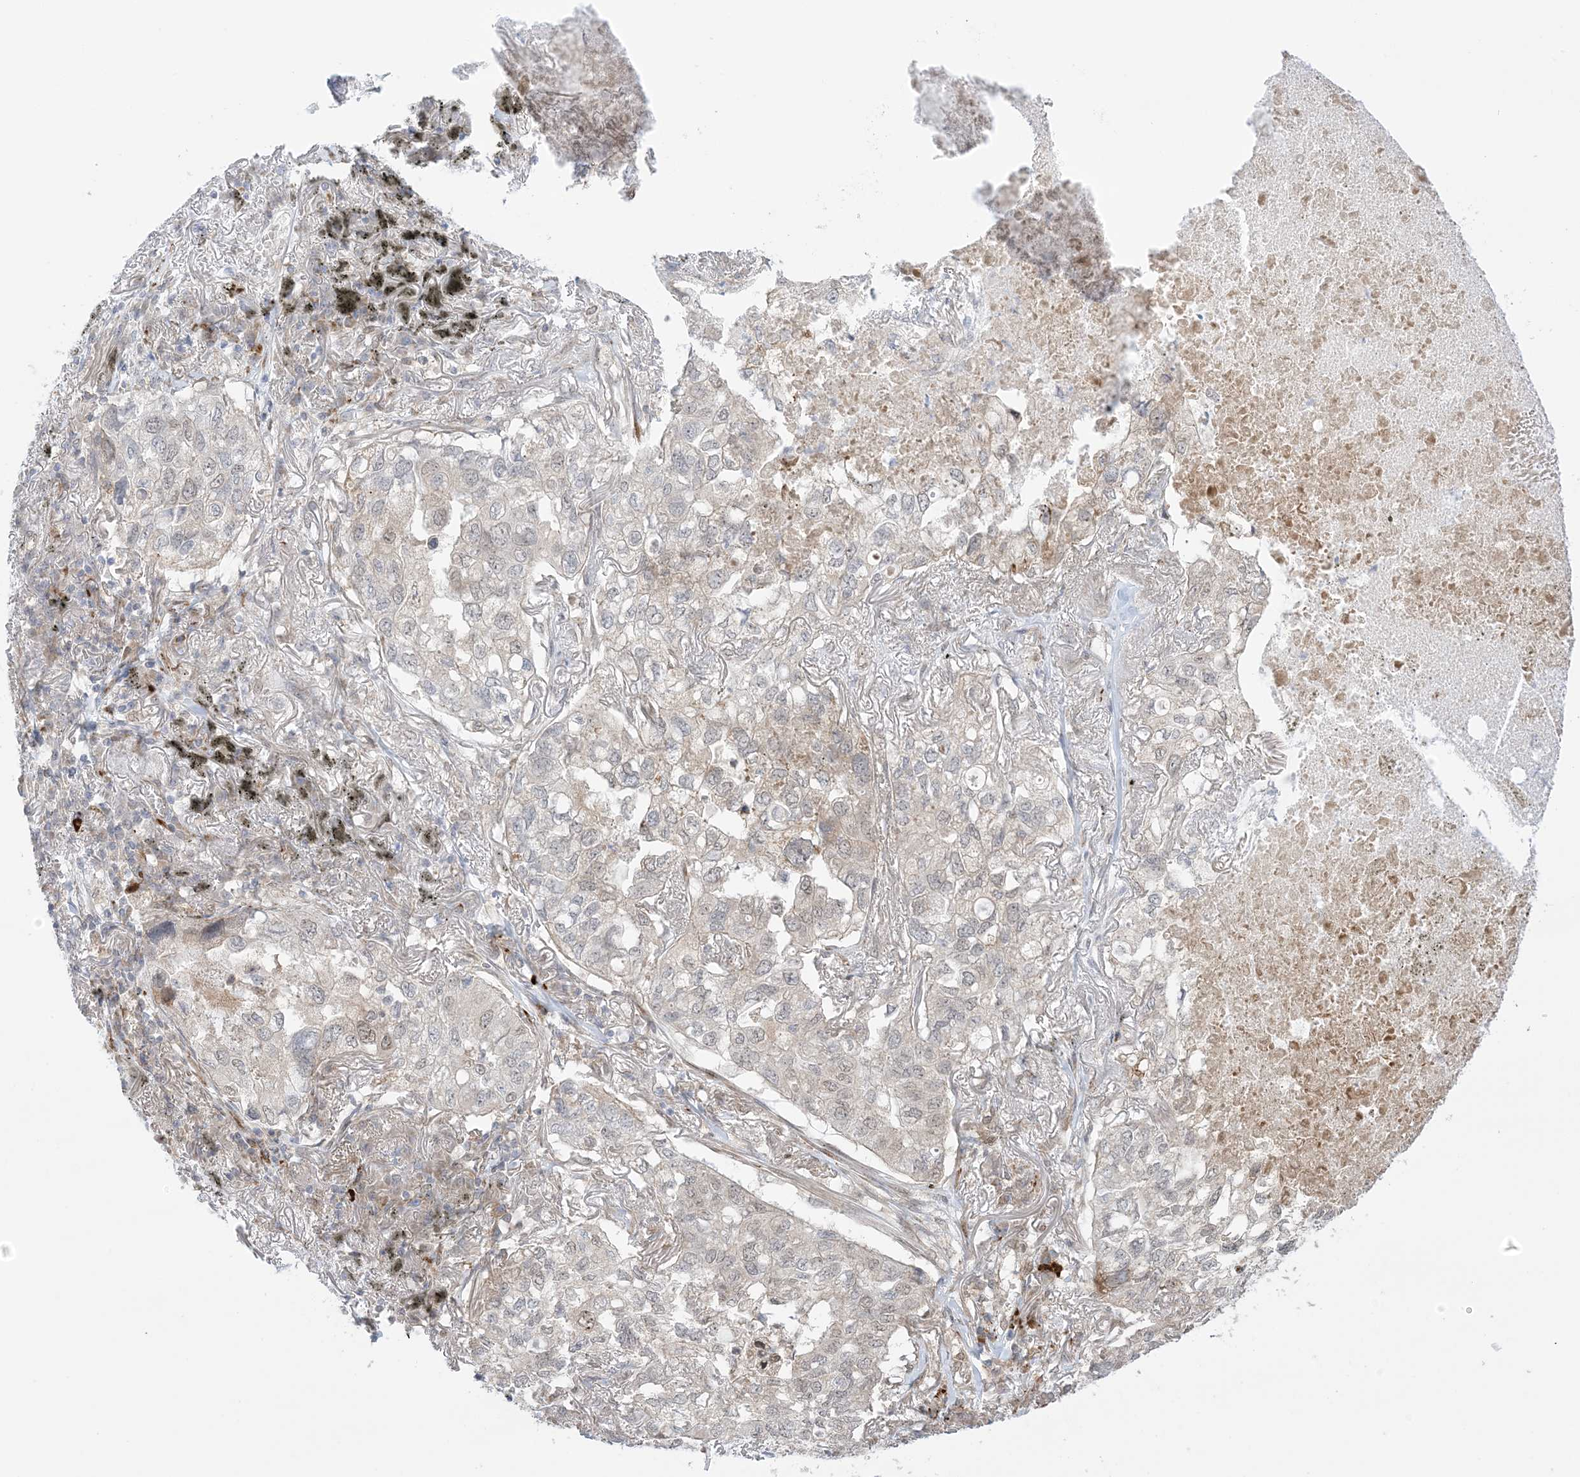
{"staining": {"intensity": "weak", "quantity": "<25%", "location": "cytoplasmic/membranous"}, "tissue": "lung cancer", "cell_type": "Tumor cells", "image_type": "cancer", "snomed": [{"axis": "morphology", "description": "Adenocarcinoma, NOS"}, {"axis": "topography", "description": "Lung"}], "caption": "Immunohistochemical staining of adenocarcinoma (lung) reveals no significant expression in tumor cells.", "gene": "UBE2E2", "patient": {"sex": "male", "age": 65}}